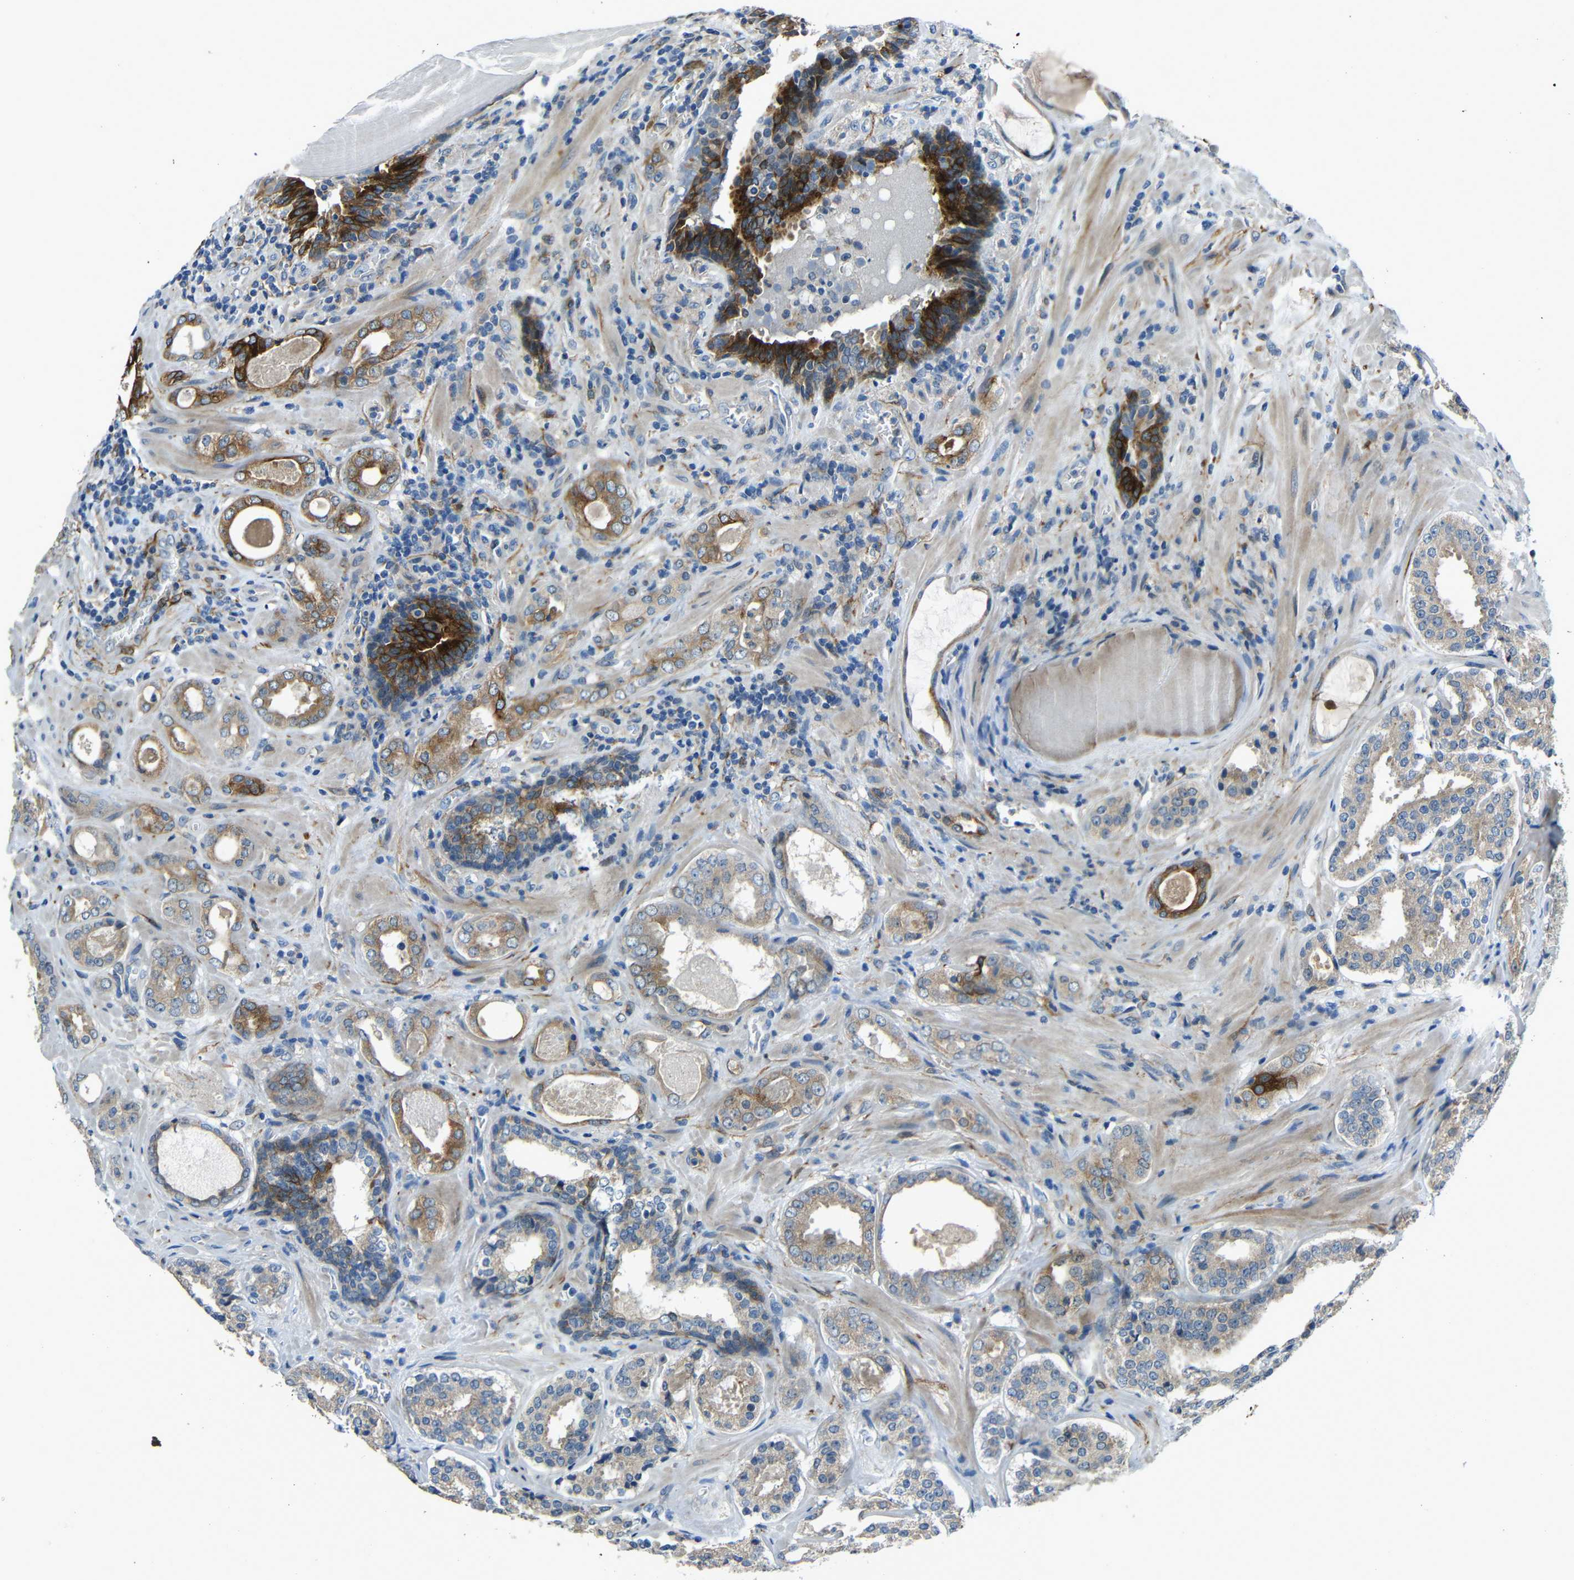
{"staining": {"intensity": "strong", "quantity": "<25%", "location": "cytoplasmic/membranous"}, "tissue": "prostate cancer", "cell_type": "Tumor cells", "image_type": "cancer", "snomed": [{"axis": "morphology", "description": "Adenocarcinoma, High grade"}, {"axis": "topography", "description": "Prostate"}], "caption": "Immunohistochemistry of human prostate high-grade adenocarcinoma shows medium levels of strong cytoplasmic/membranous staining in about <25% of tumor cells.", "gene": "DCLK1", "patient": {"sex": "male", "age": 60}}